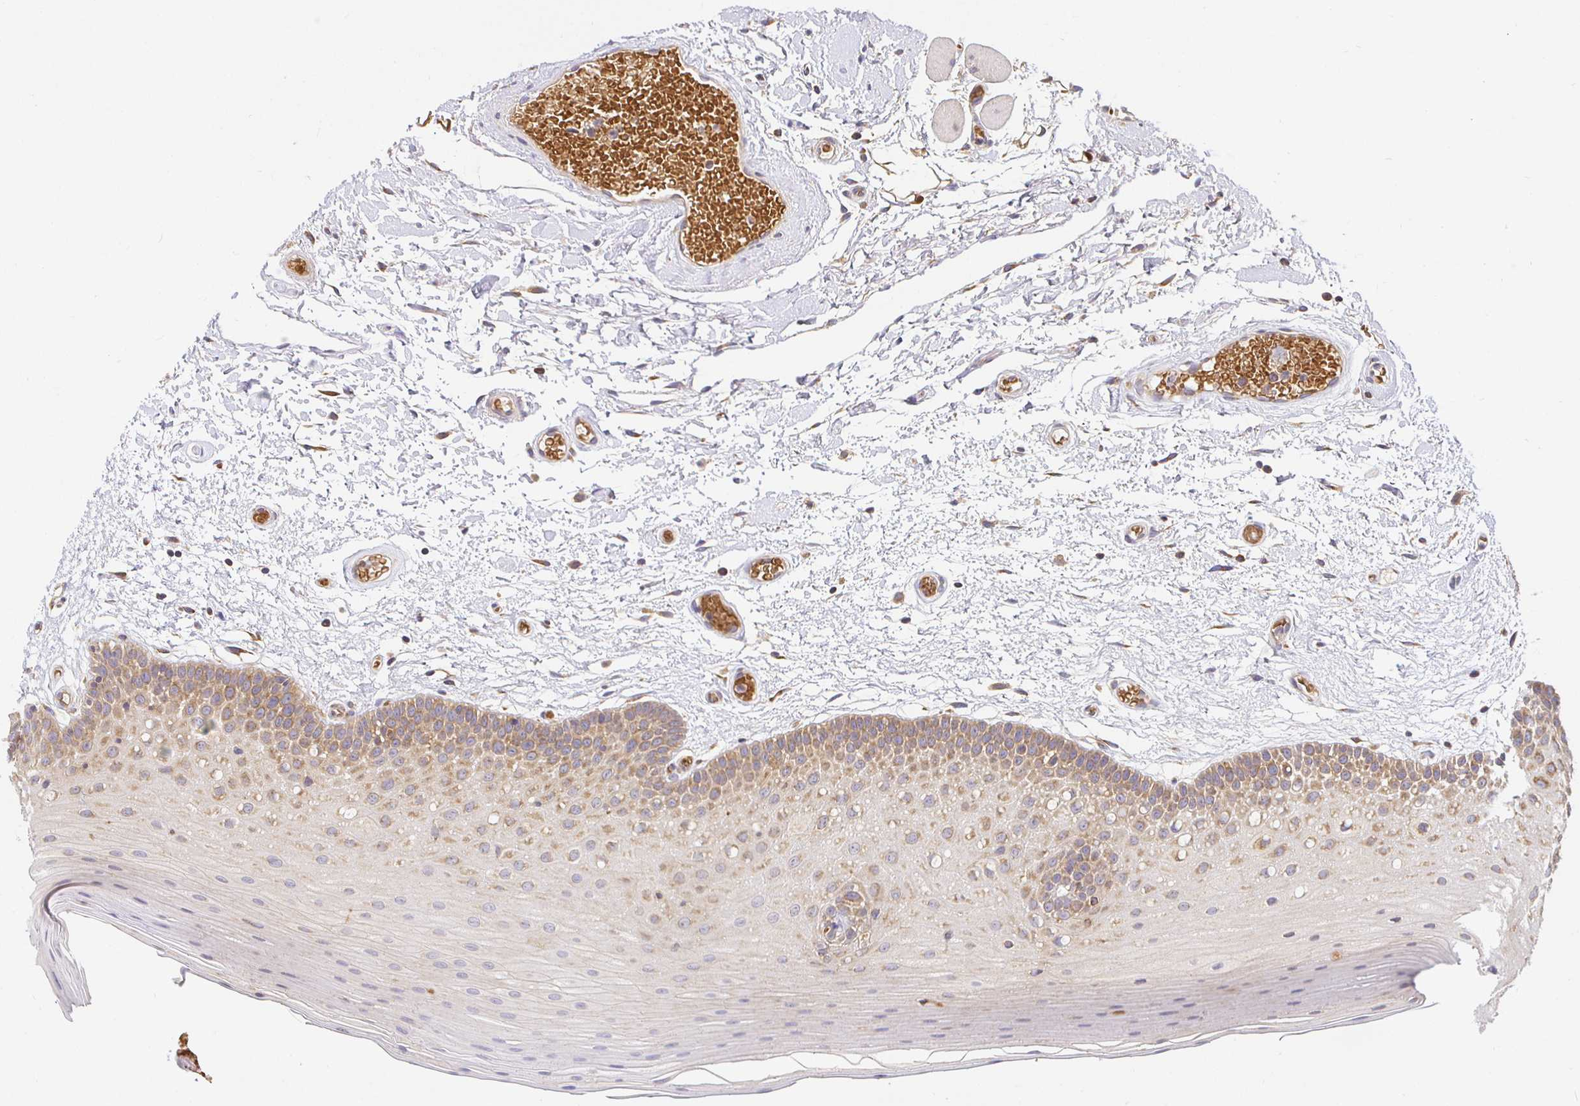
{"staining": {"intensity": "moderate", "quantity": "25%-75%", "location": "cytoplasmic/membranous"}, "tissue": "oral mucosa", "cell_type": "Squamous epithelial cells", "image_type": "normal", "snomed": [{"axis": "morphology", "description": "Normal tissue, NOS"}, {"axis": "morphology", "description": "Squamous cell carcinoma, NOS"}, {"axis": "topography", "description": "Oral tissue"}, {"axis": "topography", "description": "Tounge, NOS"}, {"axis": "topography", "description": "Head-Neck"}], "caption": "This photomicrograph displays immunohistochemistry staining of normal oral mucosa, with medium moderate cytoplasmic/membranous staining in approximately 25%-75% of squamous epithelial cells.", "gene": "IRAK1", "patient": {"sex": "male", "age": 62}}